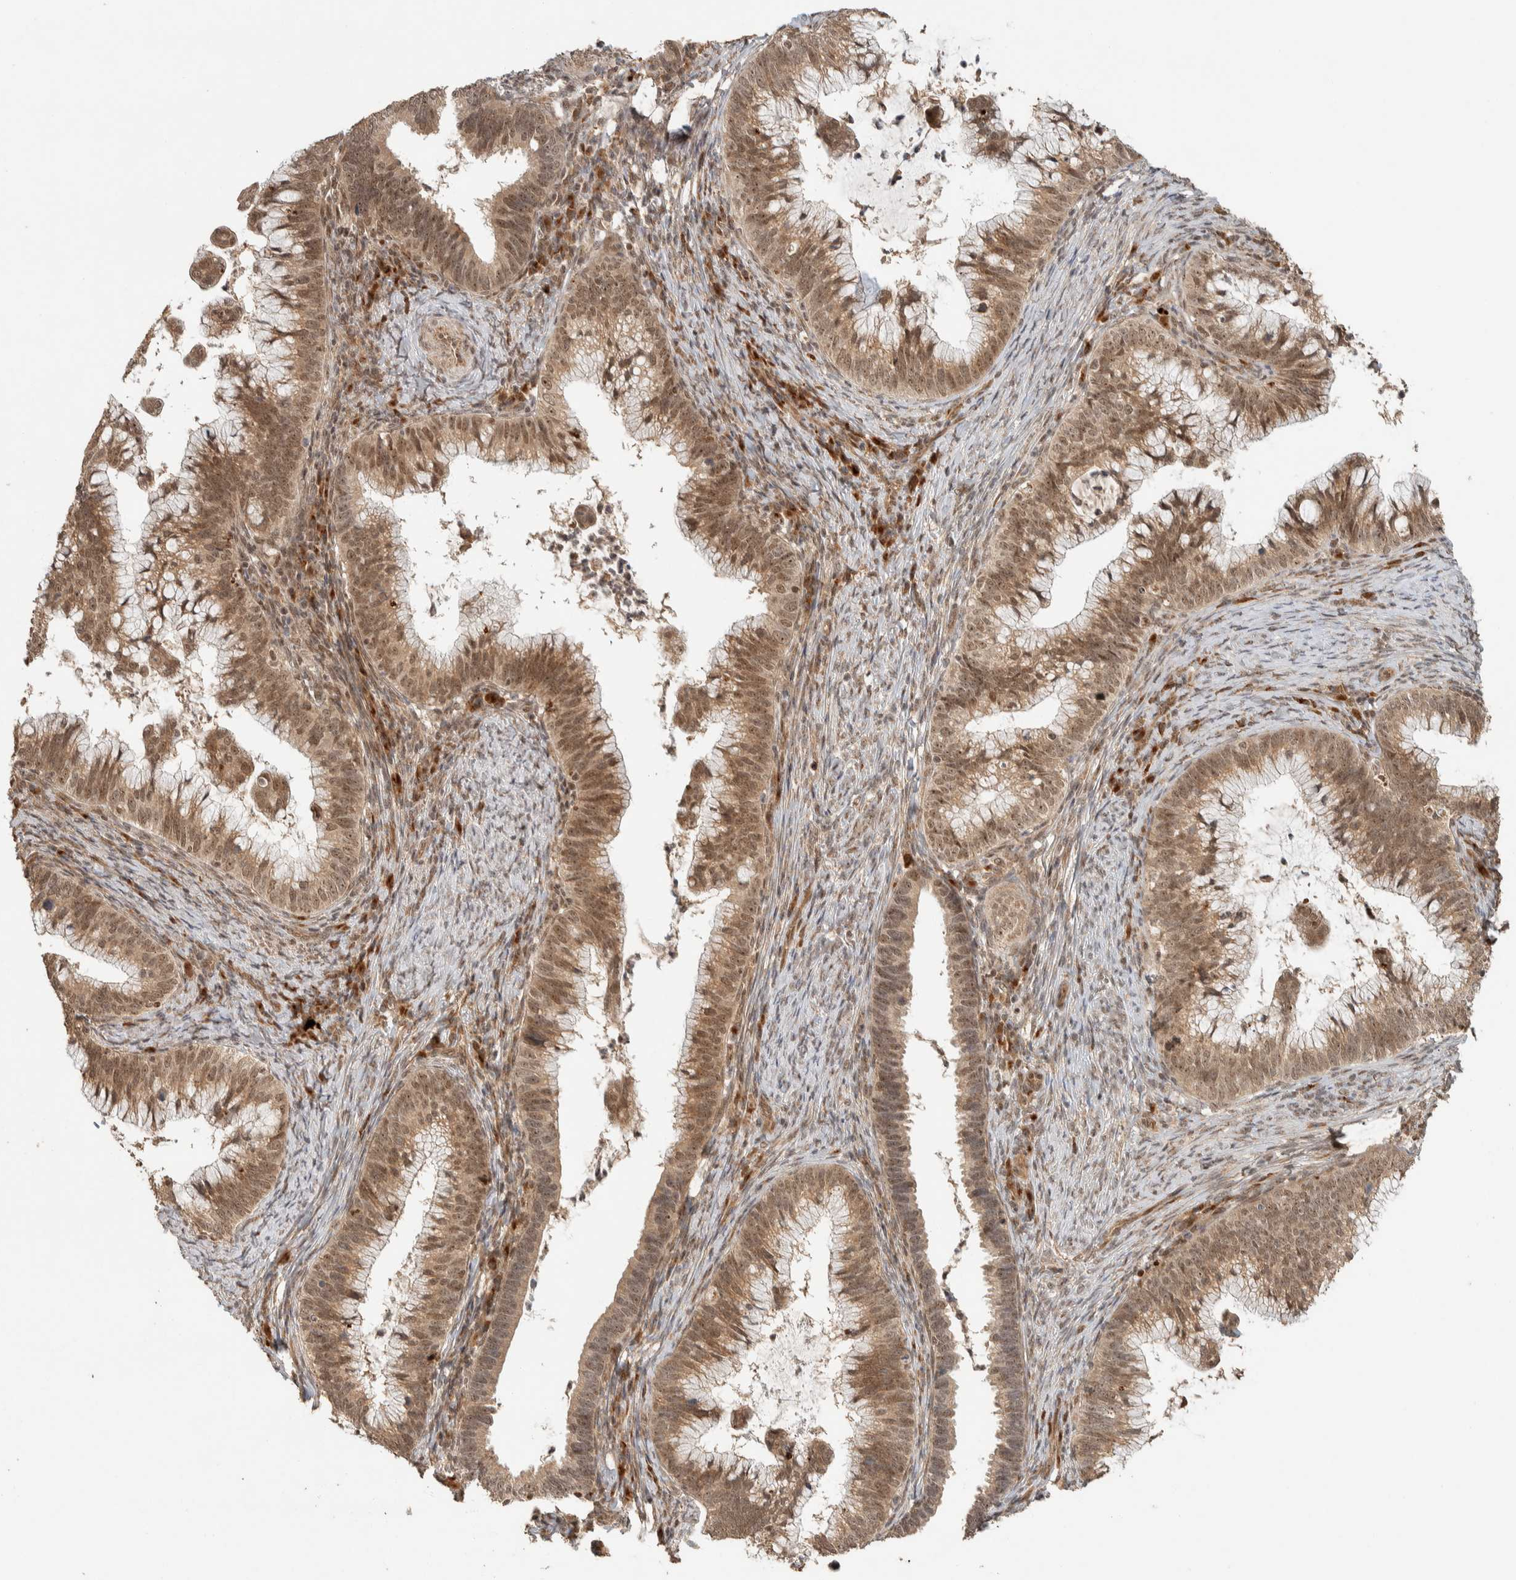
{"staining": {"intensity": "moderate", "quantity": ">75%", "location": "cytoplasmic/membranous,nuclear"}, "tissue": "cervical cancer", "cell_type": "Tumor cells", "image_type": "cancer", "snomed": [{"axis": "morphology", "description": "Adenocarcinoma, NOS"}, {"axis": "topography", "description": "Cervix"}], "caption": "High-magnification brightfield microscopy of adenocarcinoma (cervical) stained with DAB (brown) and counterstained with hematoxylin (blue). tumor cells exhibit moderate cytoplasmic/membranous and nuclear positivity is present in approximately>75% of cells.", "gene": "ZBTB2", "patient": {"sex": "female", "age": 36}}